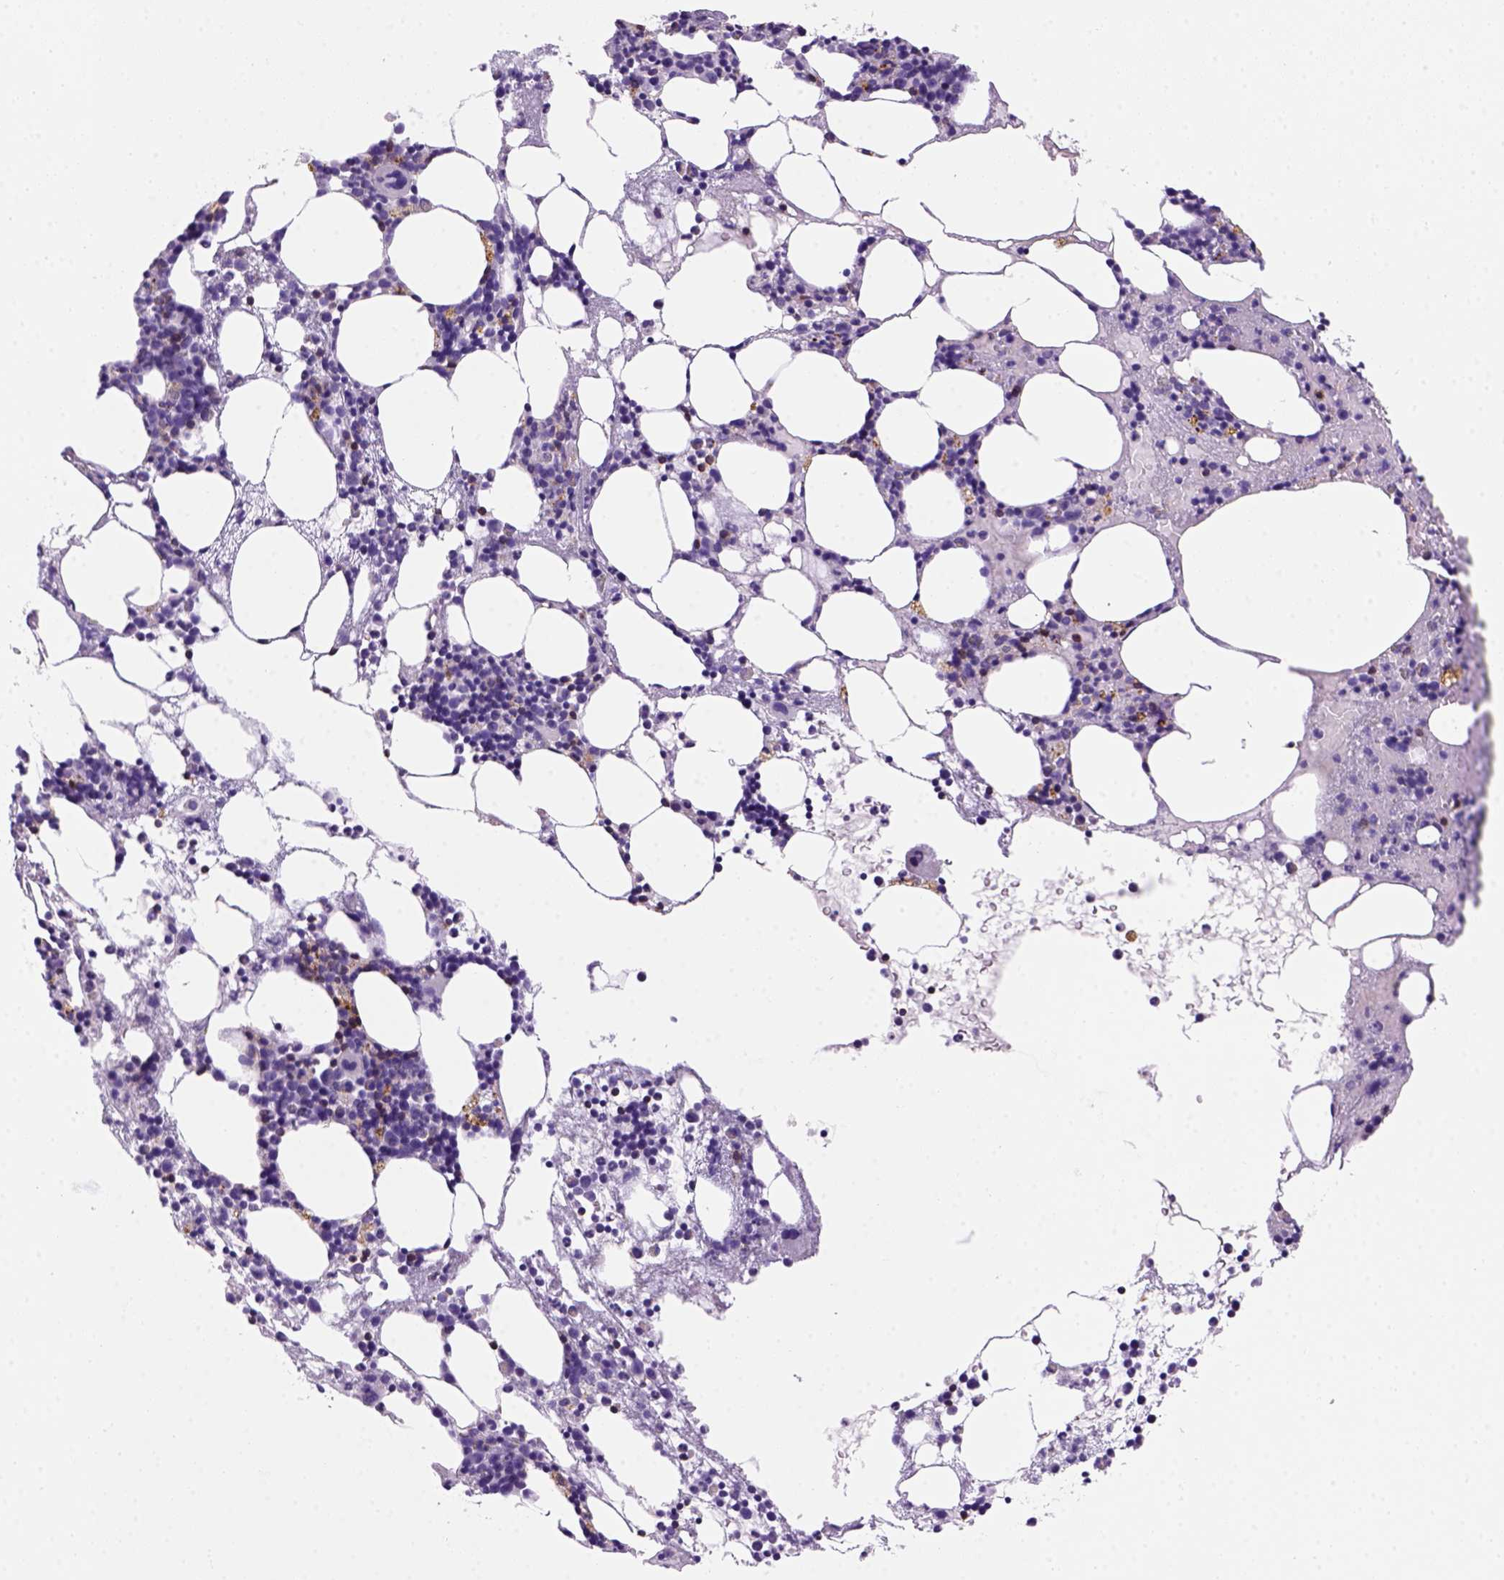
{"staining": {"intensity": "strong", "quantity": "<25%", "location": "cytoplasmic/membranous"}, "tissue": "bone marrow", "cell_type": "Hematopoietic cells", "image_type": "normal", "snomed": [{"axis": "morphology", "description": "Normal tissue, NOS"}, {"axis": "topography", "description": "Bone marrow"}], "caption": "The micrograph demonstrates immunohistochemical staining of unremarkable bone marrow. There is strong cytoplasmic/membranous positivity is seen in about <25% of hematopoietic cells.", "gene": "CD3E", "patient": {"sex": "male", "age": 54}}